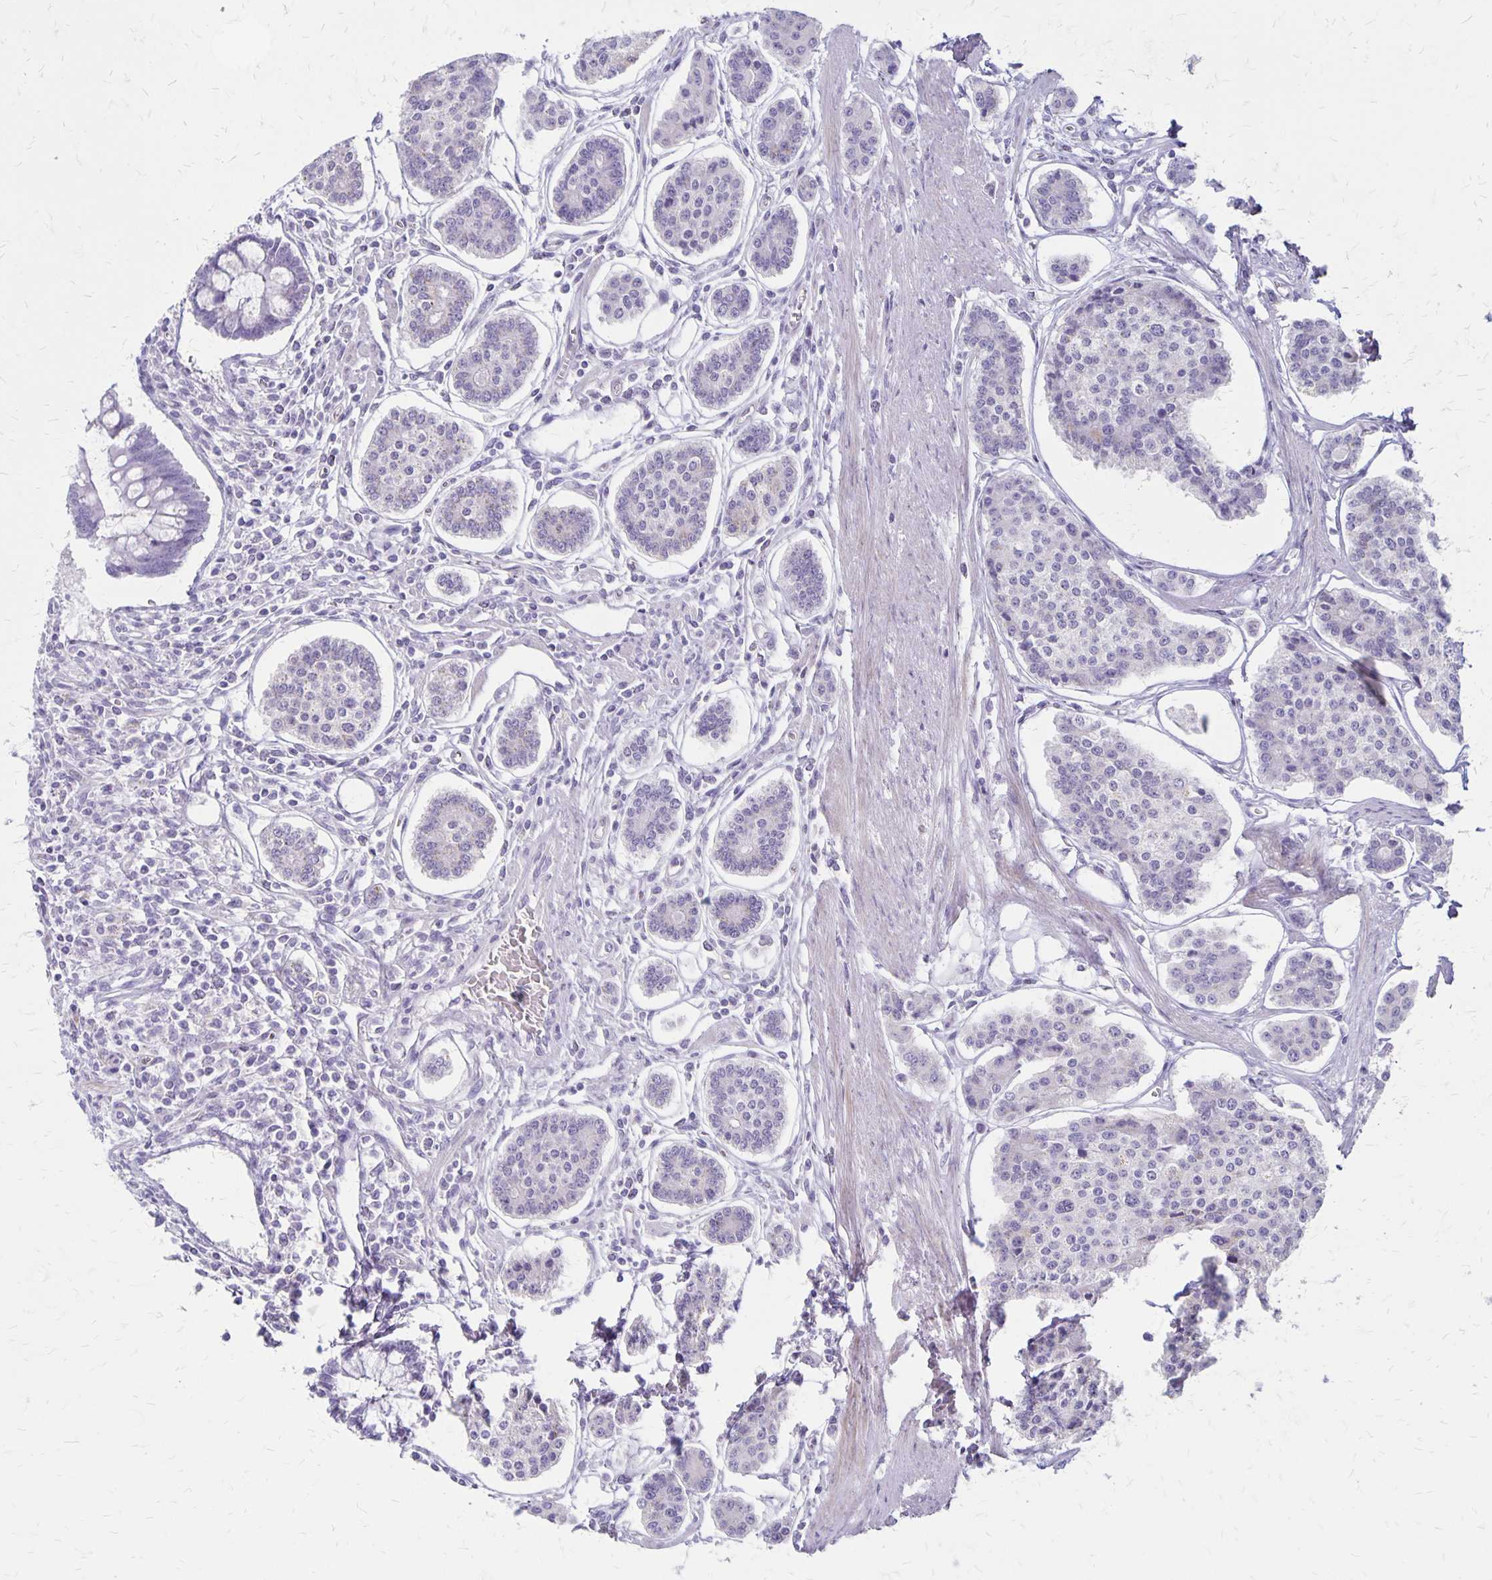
{"staining": {"intensity": "negative", "quantity": "none", "location": "none"}, "tissue": "carcinoid", "cell_type": "Tumor cells", "image_type": "cancer", "snomed": [{"axis": "morphology", "description": "Carcinoid, malignant, NOS"}, {"axis": "topography", "description": "Small intestine"}], "caption": "Carcinoid stained for a protein using immunohistochemistry reveals no positivity tumor cells.", "gene": "HOMER1", "patient": {"sex": "female", "age": 65}}